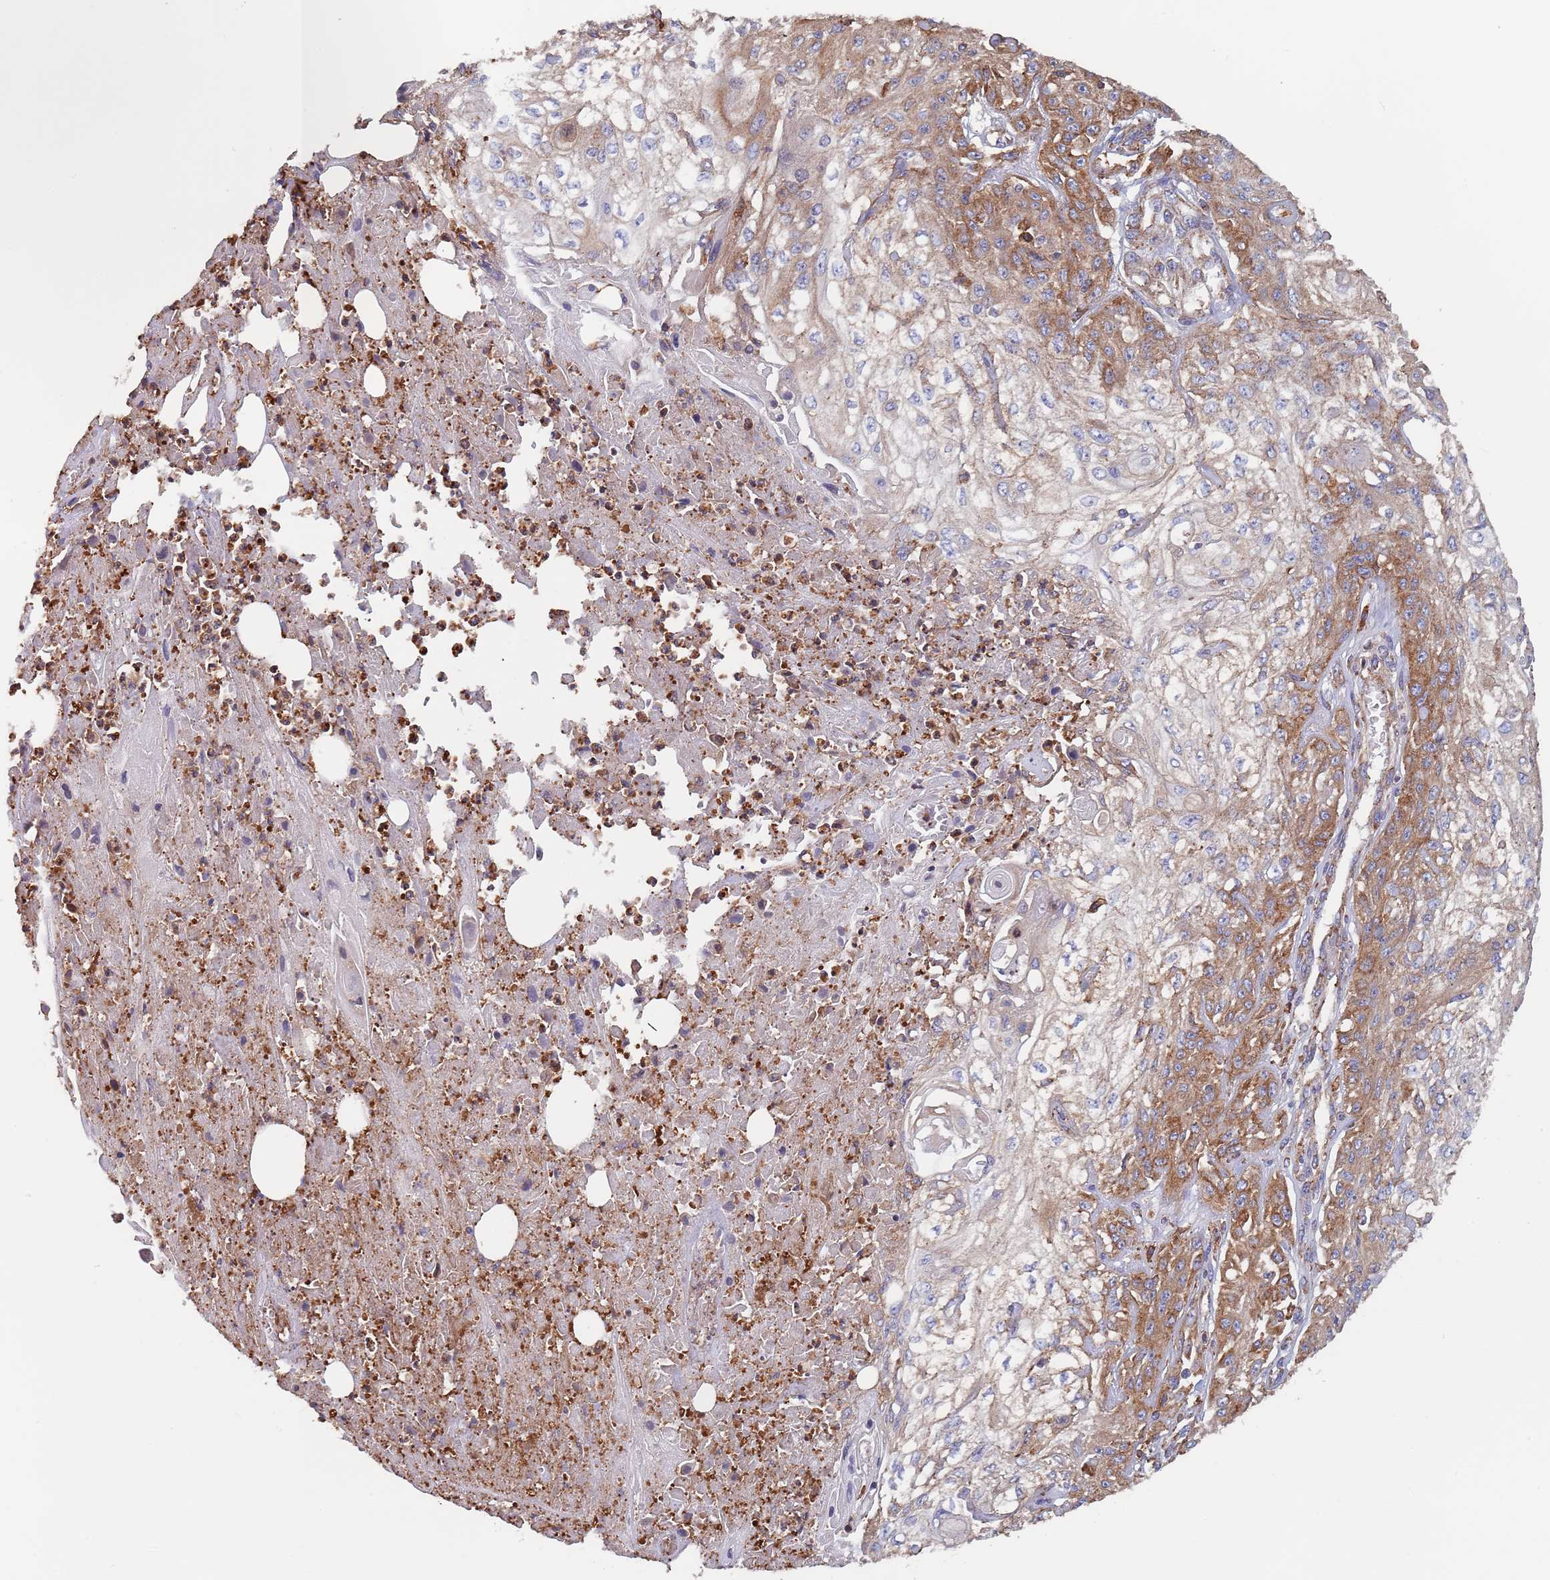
{"staining": {"intensity": "moderate", "quantity": ">75%", "location": "cytoplasmic/membranous"}, "tissue": "skin cancer", "cell_type": "Tumor cells", "image_type": "cancer", "snomed": [{"axis": "morphology", "description": "Squamous cell carcinoma, NOS"}, {"axis": "morphology", "description": "Squamous cell carcinoma, metastatic, NOS"}, {"axis": "topography", "description": "Skin"}, {"axis": "topography", "description": "Lymph node"}], "caption": "Approximately >75% of tumor cells in skin cancer (squamous cell carcinoma) reveal moderate cytoplasmic/membranous protein staining as visualized by brown immunohistochemical staining.", "gene": "DCUN1D3", "patient": {"sex": "male", "age": 75}}